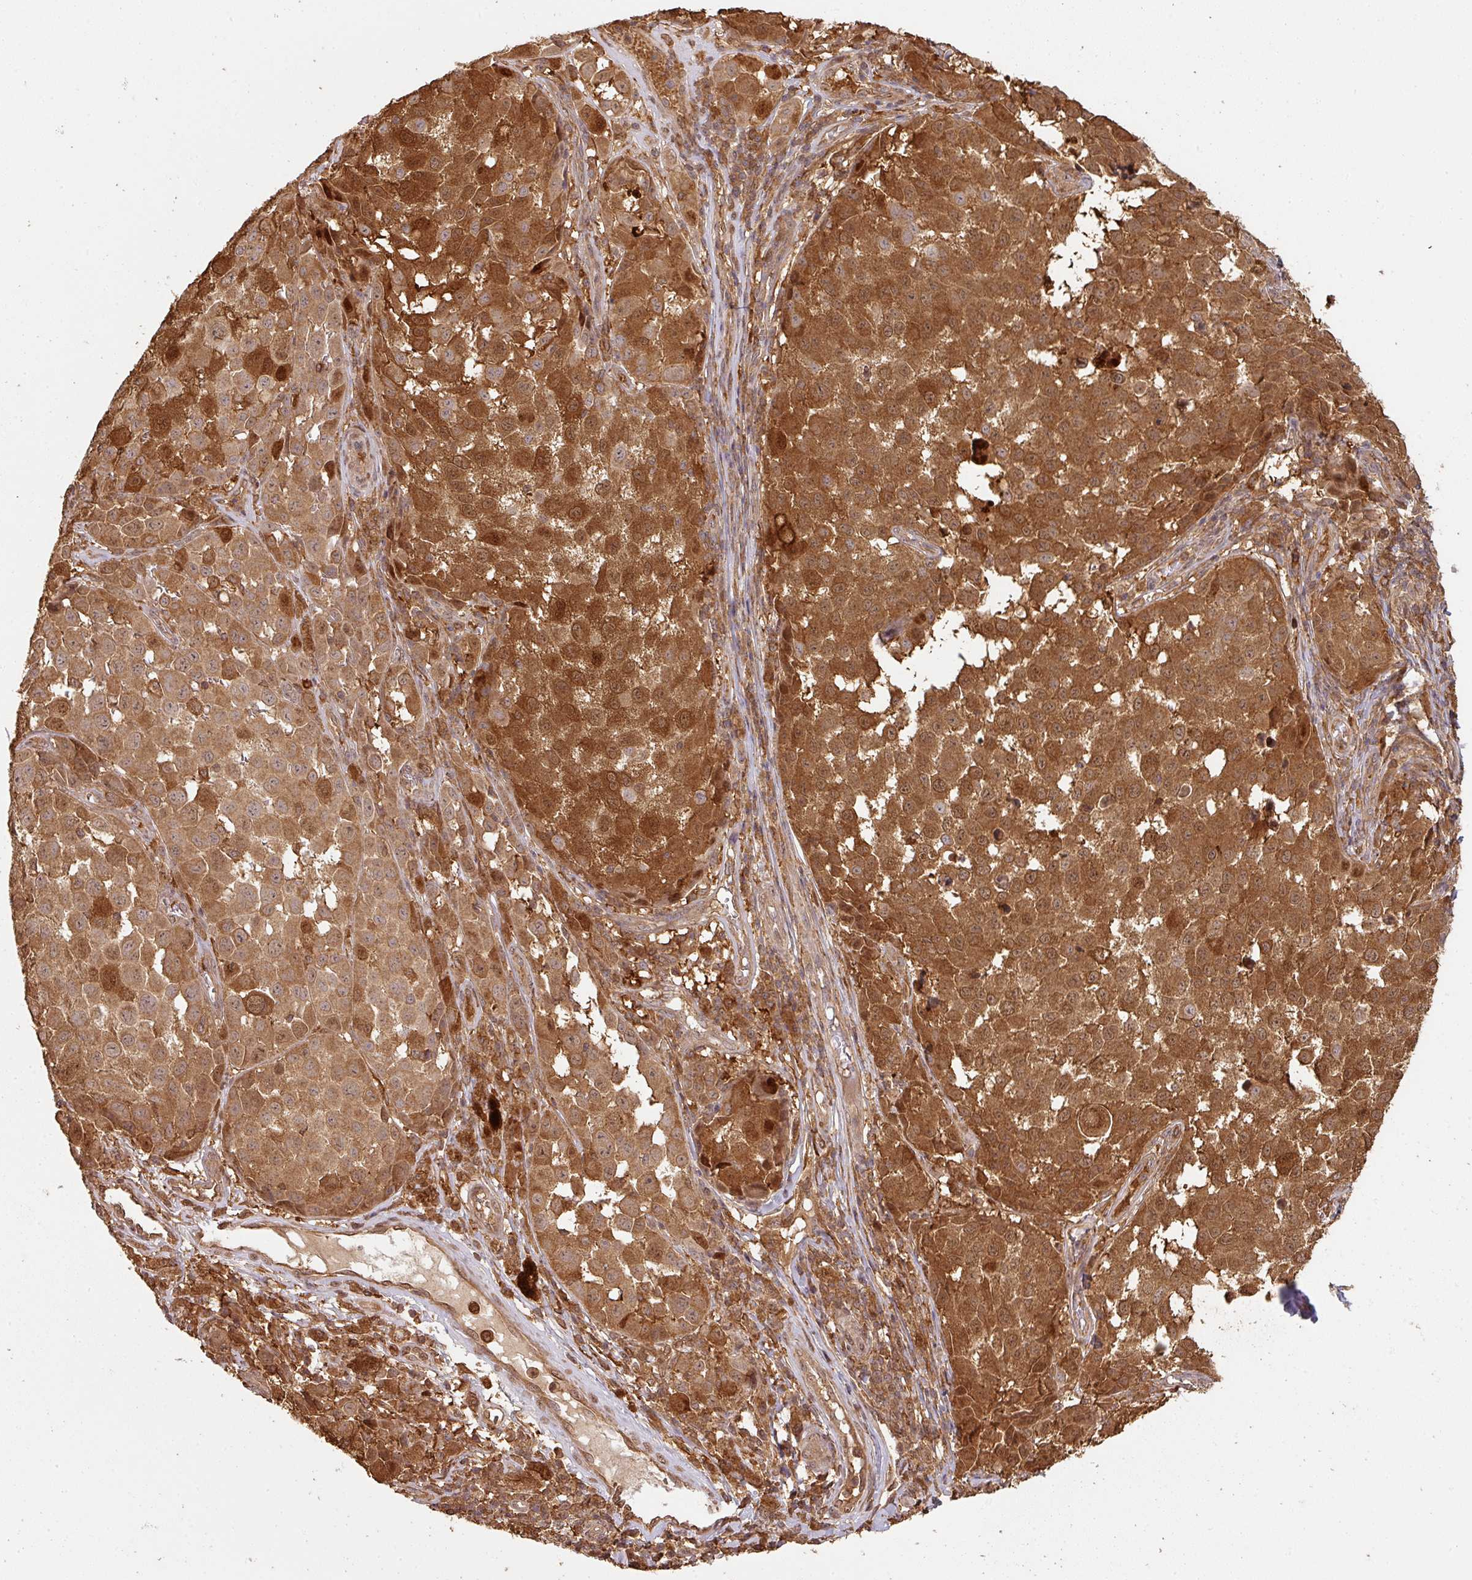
{"staining": {"intensity": "strong", "quantity": ">75%", "location": "cytoplasmic/membranous,nuclear"}, "tissue": "melanoma", "cell_type": "Tumor cells", "image_type": "cancer", "snomed": [{"axis": "morphology", "description": "Malignant melanoma, NOS"}, {"axis": "topography", "description": "Skin"}], "caption": "Protein positivity by immunohistochemistry (IHC) demonstrates strong cytoplasmic/membranous and nuclear positivity in approximately >75% of tumor cells in malignant melanoma.", "gene": "ZNF322", "patient": {"sex": "male", "age": 64}}